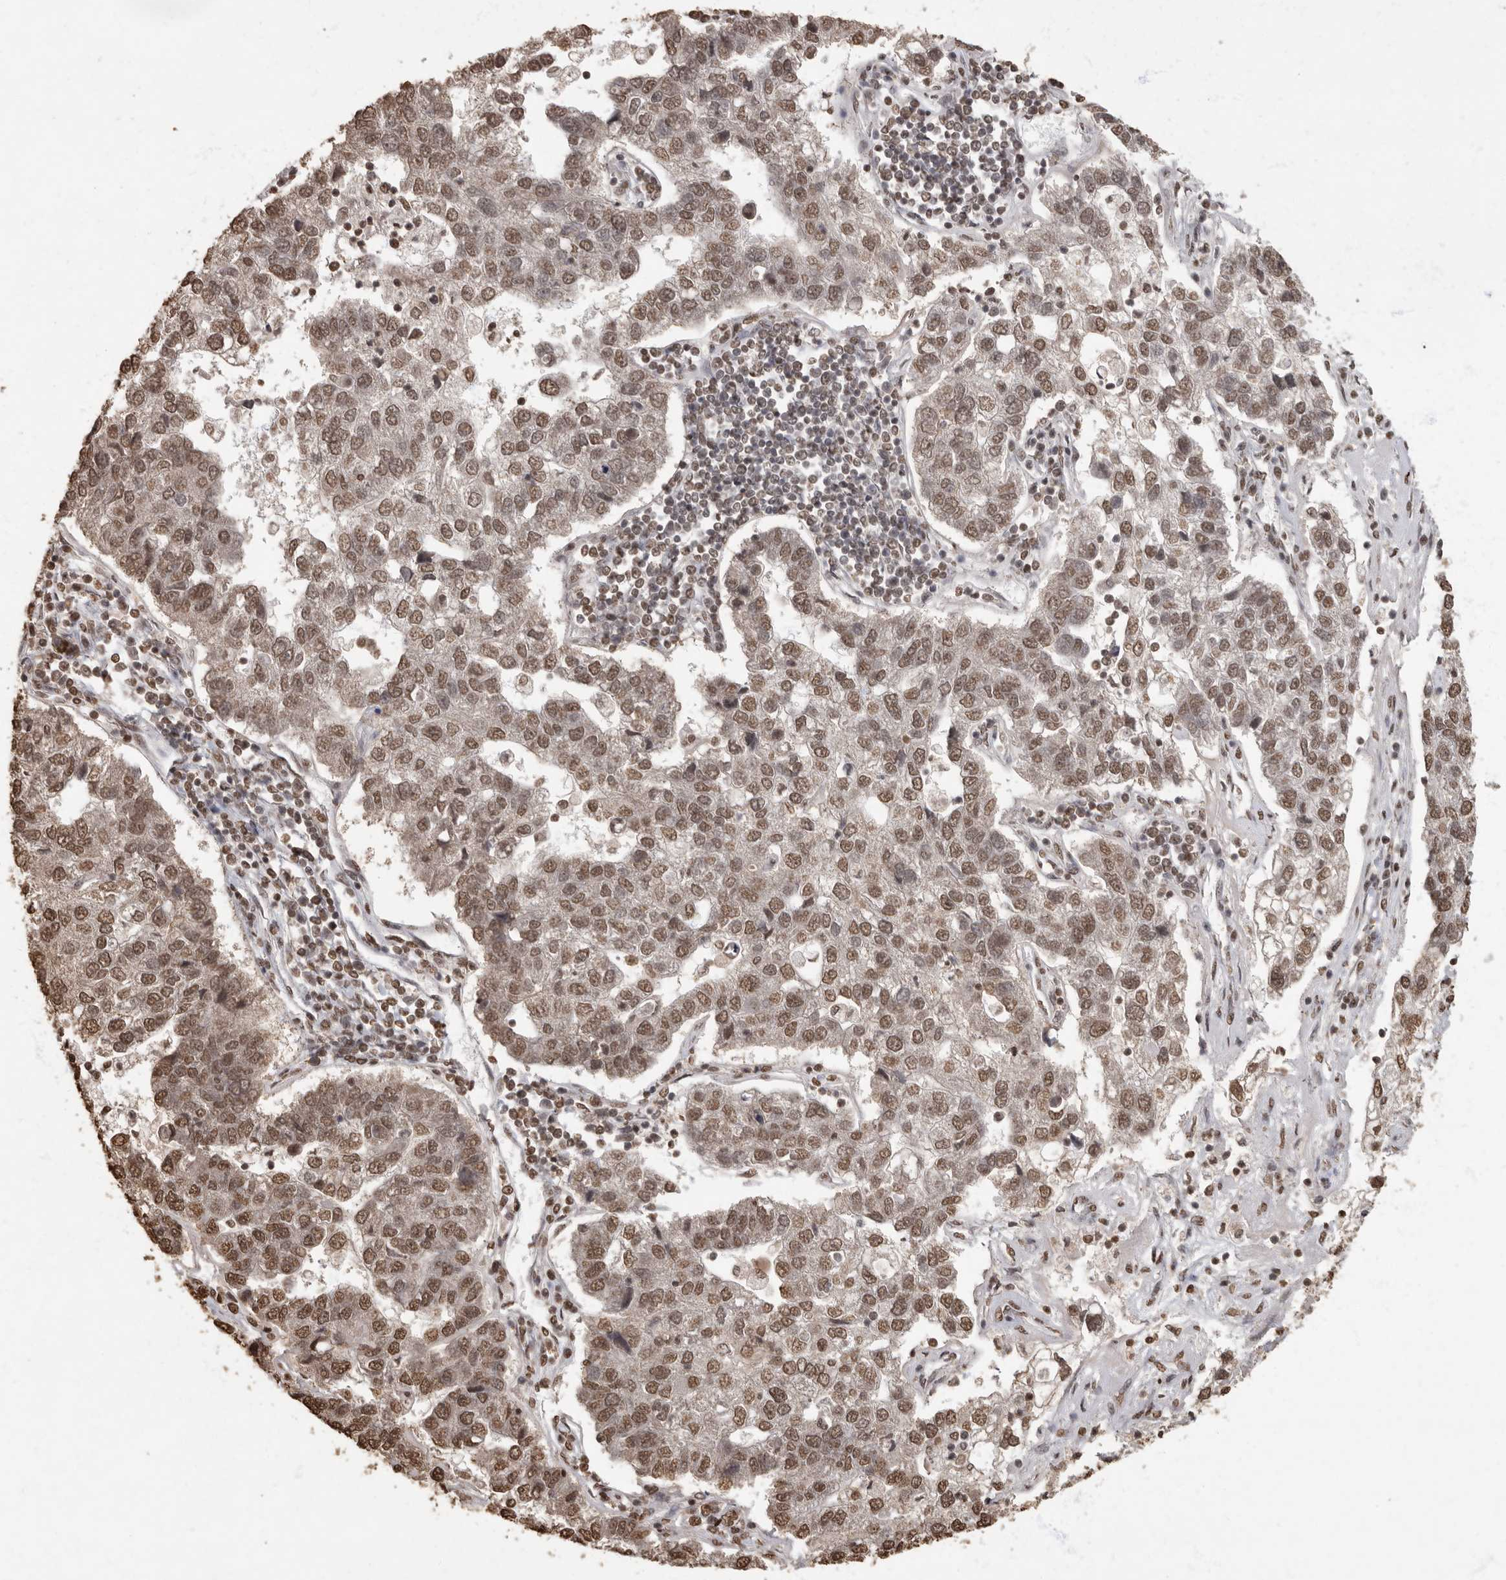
{"staining": {"intensity": "moderate", "quantity": ">75%", "location": "nuclear"}, "tissue": "pancreatic cancer", "cell_type": "Tumor cells", "image_type": "cancer", "snomed": [{"axis": "morphology", "description": "Adenocarcinoma, NOS"}, {"axis": "topography", "description": "Pancreas"}], "caption": "A brown stain highlights moderate nuclear expression of a protein in pancreatic cancer tumor cells. Using DAB (brown) and hematoxylin (blue) stains, captured at high magnification using brightfield microscopy.", "gene": "NBL1", "patient": {"sex": "female", "age": 61}}